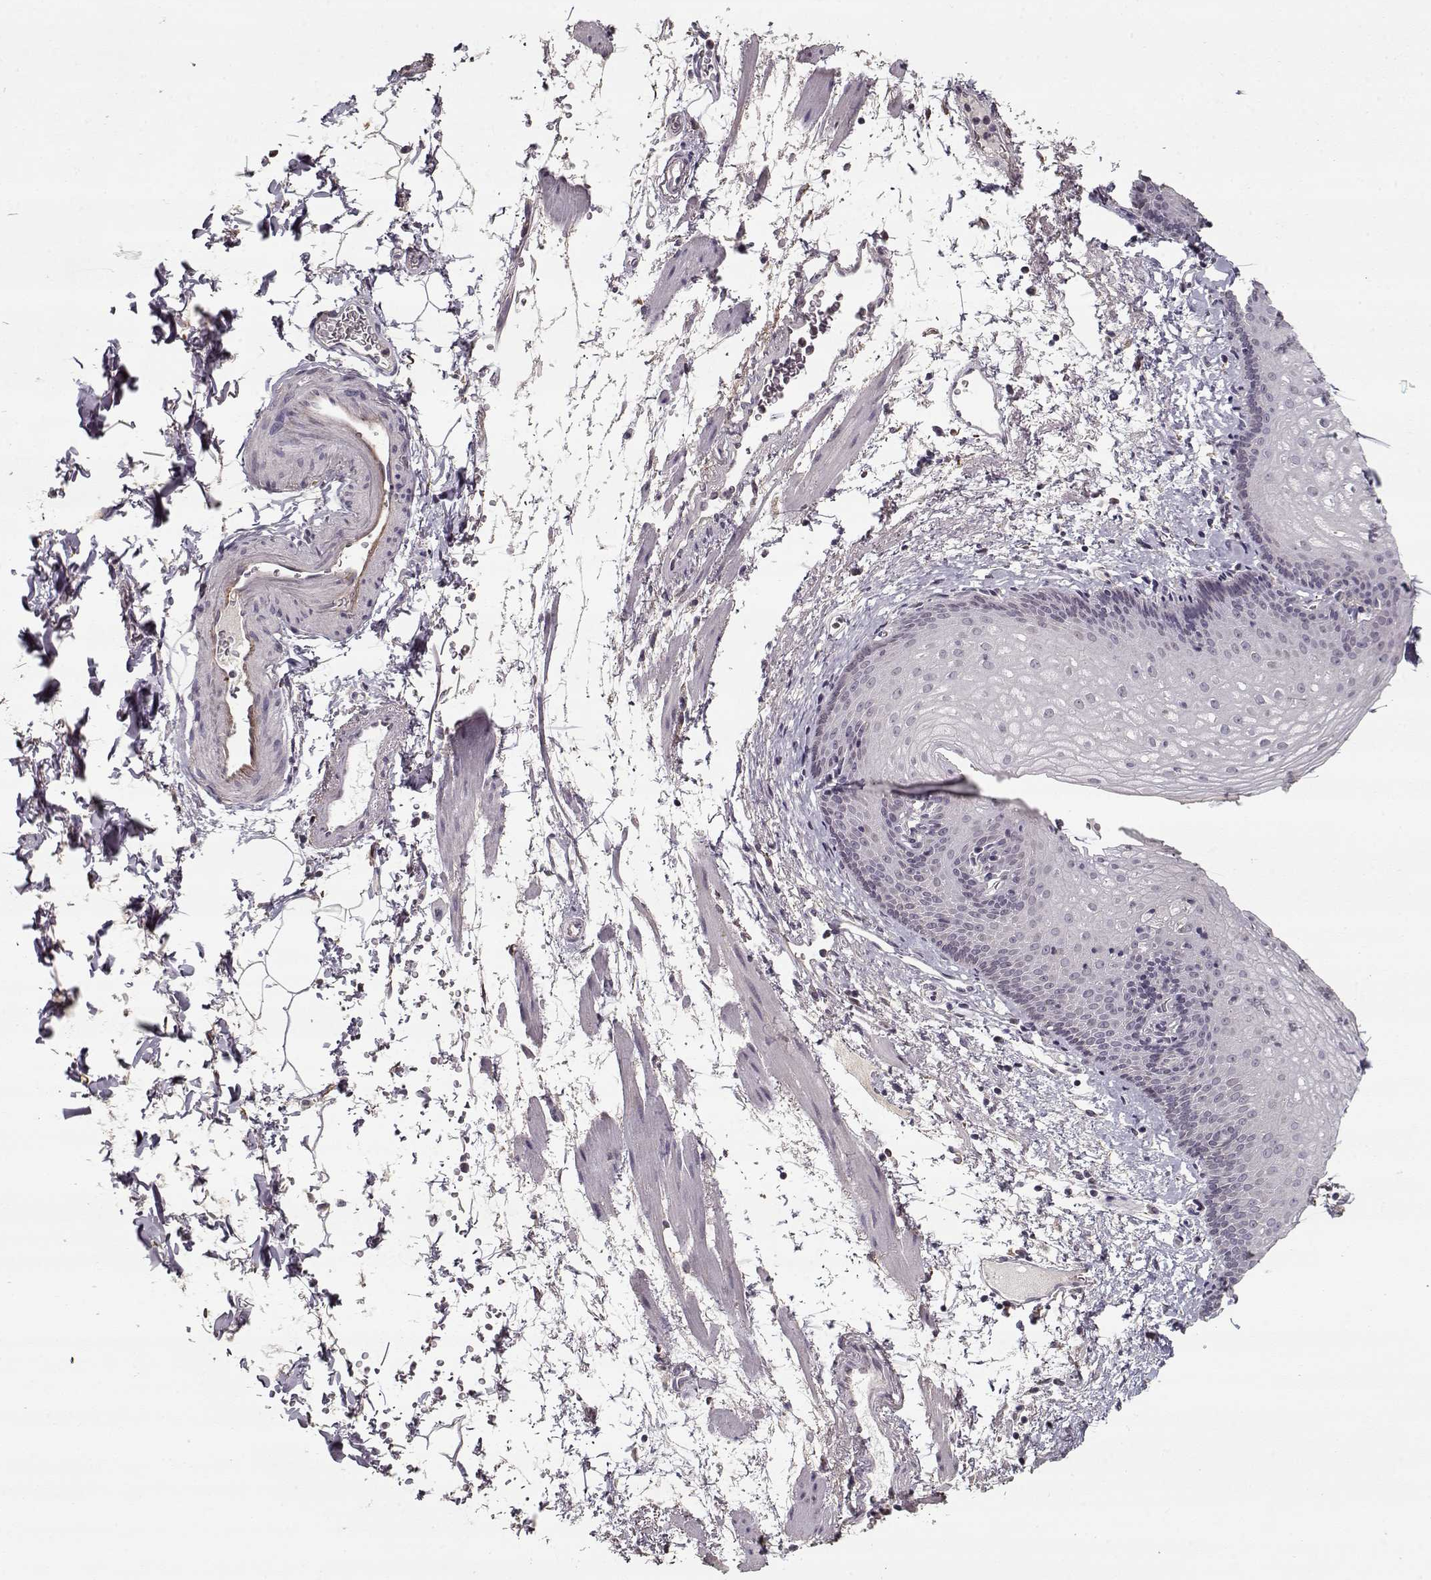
{"staining": {"intensity": "negative", "quantity": "none", "location": "none"}, "tissue": "esophagus", "cell_type": "Squamous epithelial cells", "image_type": "normal", "snomed": [{"axis": "morphology", "description": "Normal tissue, NOS"}, {"axis": "topography", "description": "Esophagus"}], "caption": "An immunohistochemistry (IHC) histopathology image of unremarkable esophagus is shown. There is no staining in squamous epithelial cells of esophagus.", "gene": "LAMA2", "patient": {"sex": "female", "age": 64}}